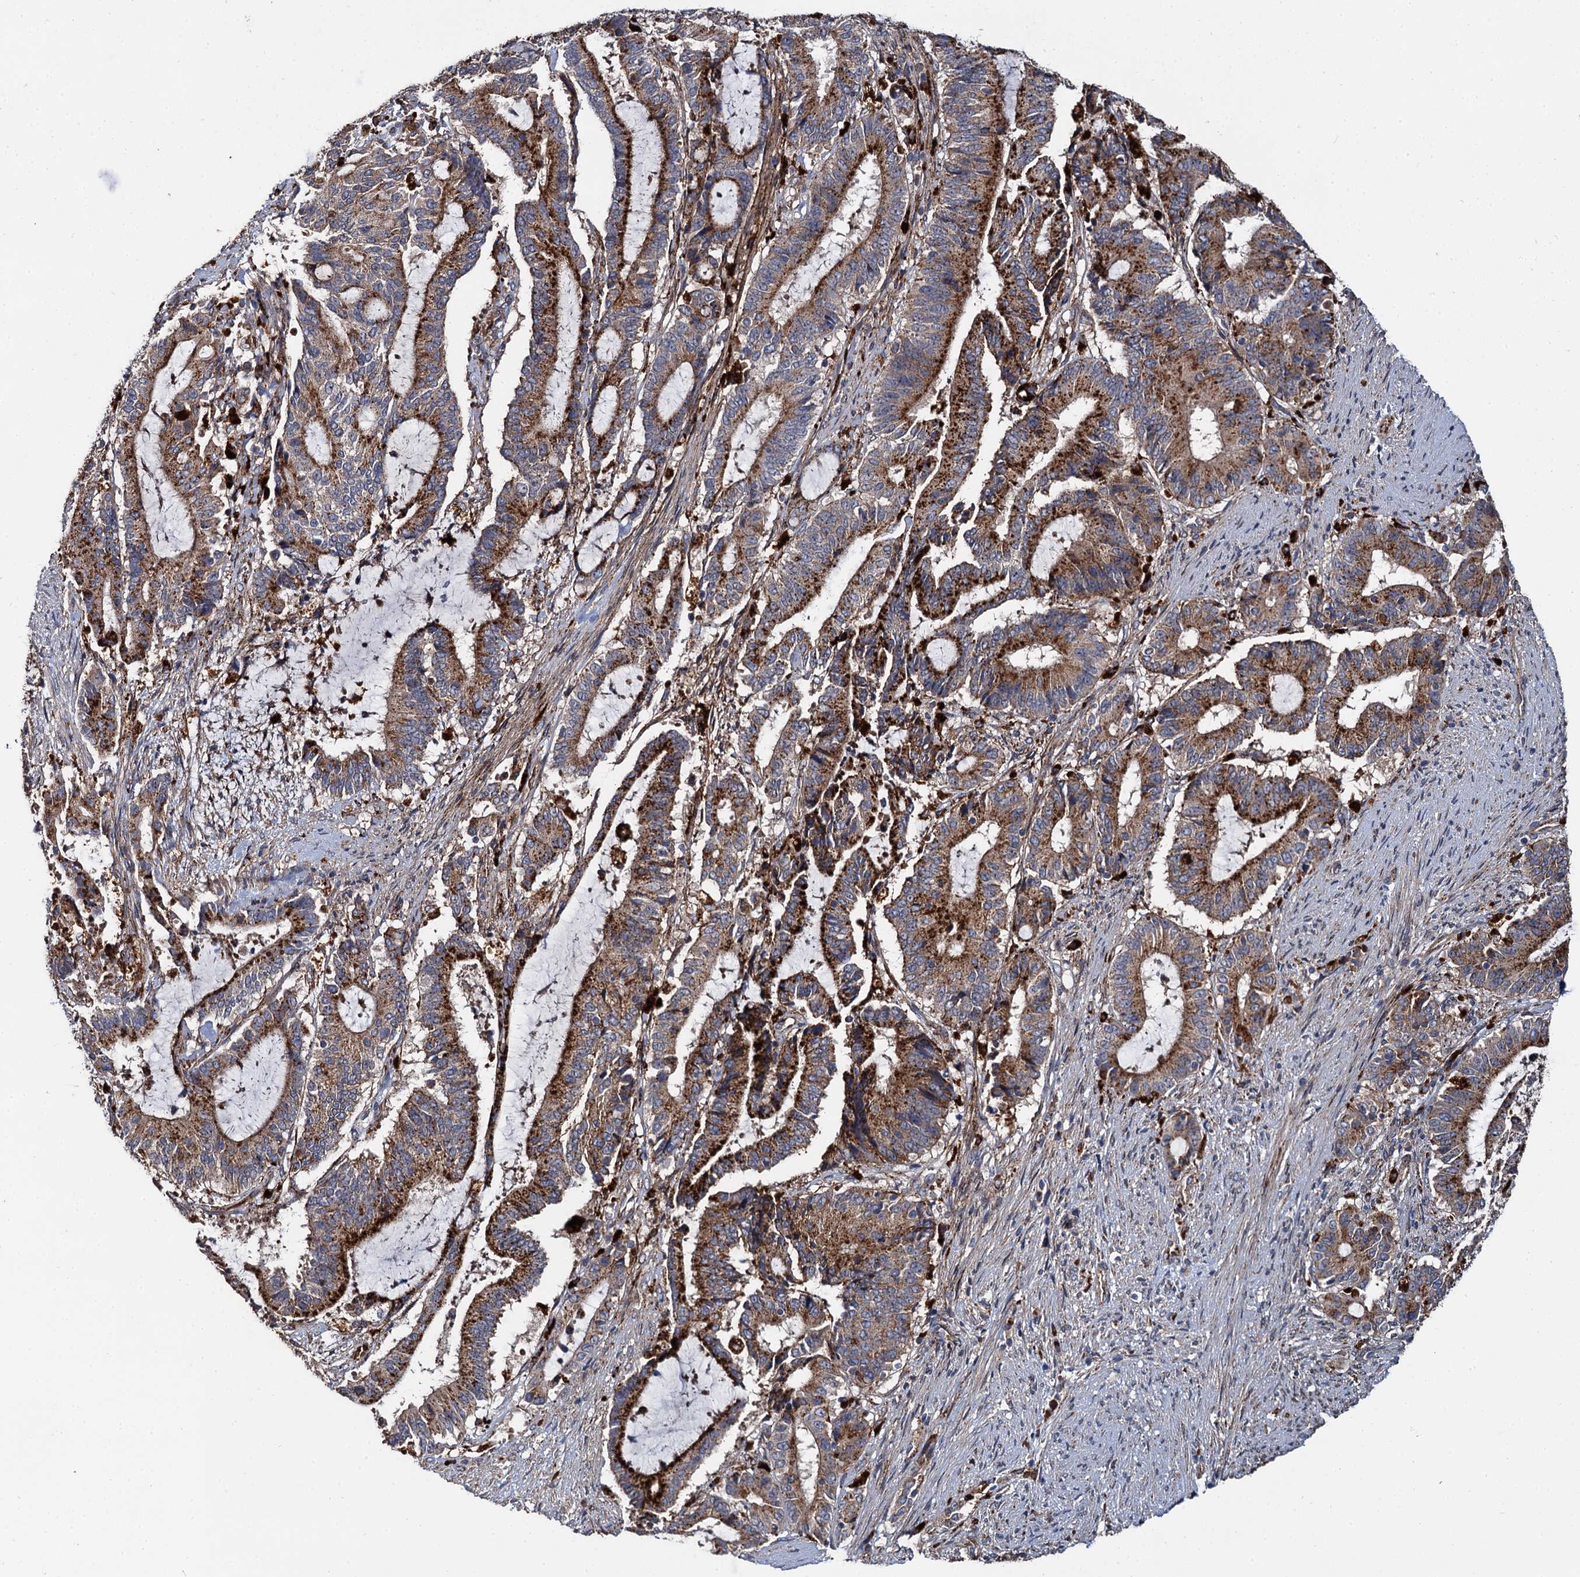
{"staining": {"intensity": "strong", "quantity": "25%-75%", "location": "cytoplasmic/membranous"}, "tissue": "liver cancer", "cell_type": "Tumor cells", "image_type": "cancer", "snomed": [{"axis": "morphology", "description": "Normal tissue, NOS"}, {"axis": "morphology", "description": "Cholangiocarcinoma"}, {"axis": "topography", "description": "Liver"}, {"axis": "topography", "description": "Peripheral nerve tissue"}], "caption": "This photomicrograph exhibits immunohistochemistry (IHC) staining of human liver cancer (cholangiocarcinoma), with high strong cytoplasmic/membranous expression in about 25%-75% of tumor cells.", "gene": "GBA1", "patient": {"sex": "female", "age": 73}}